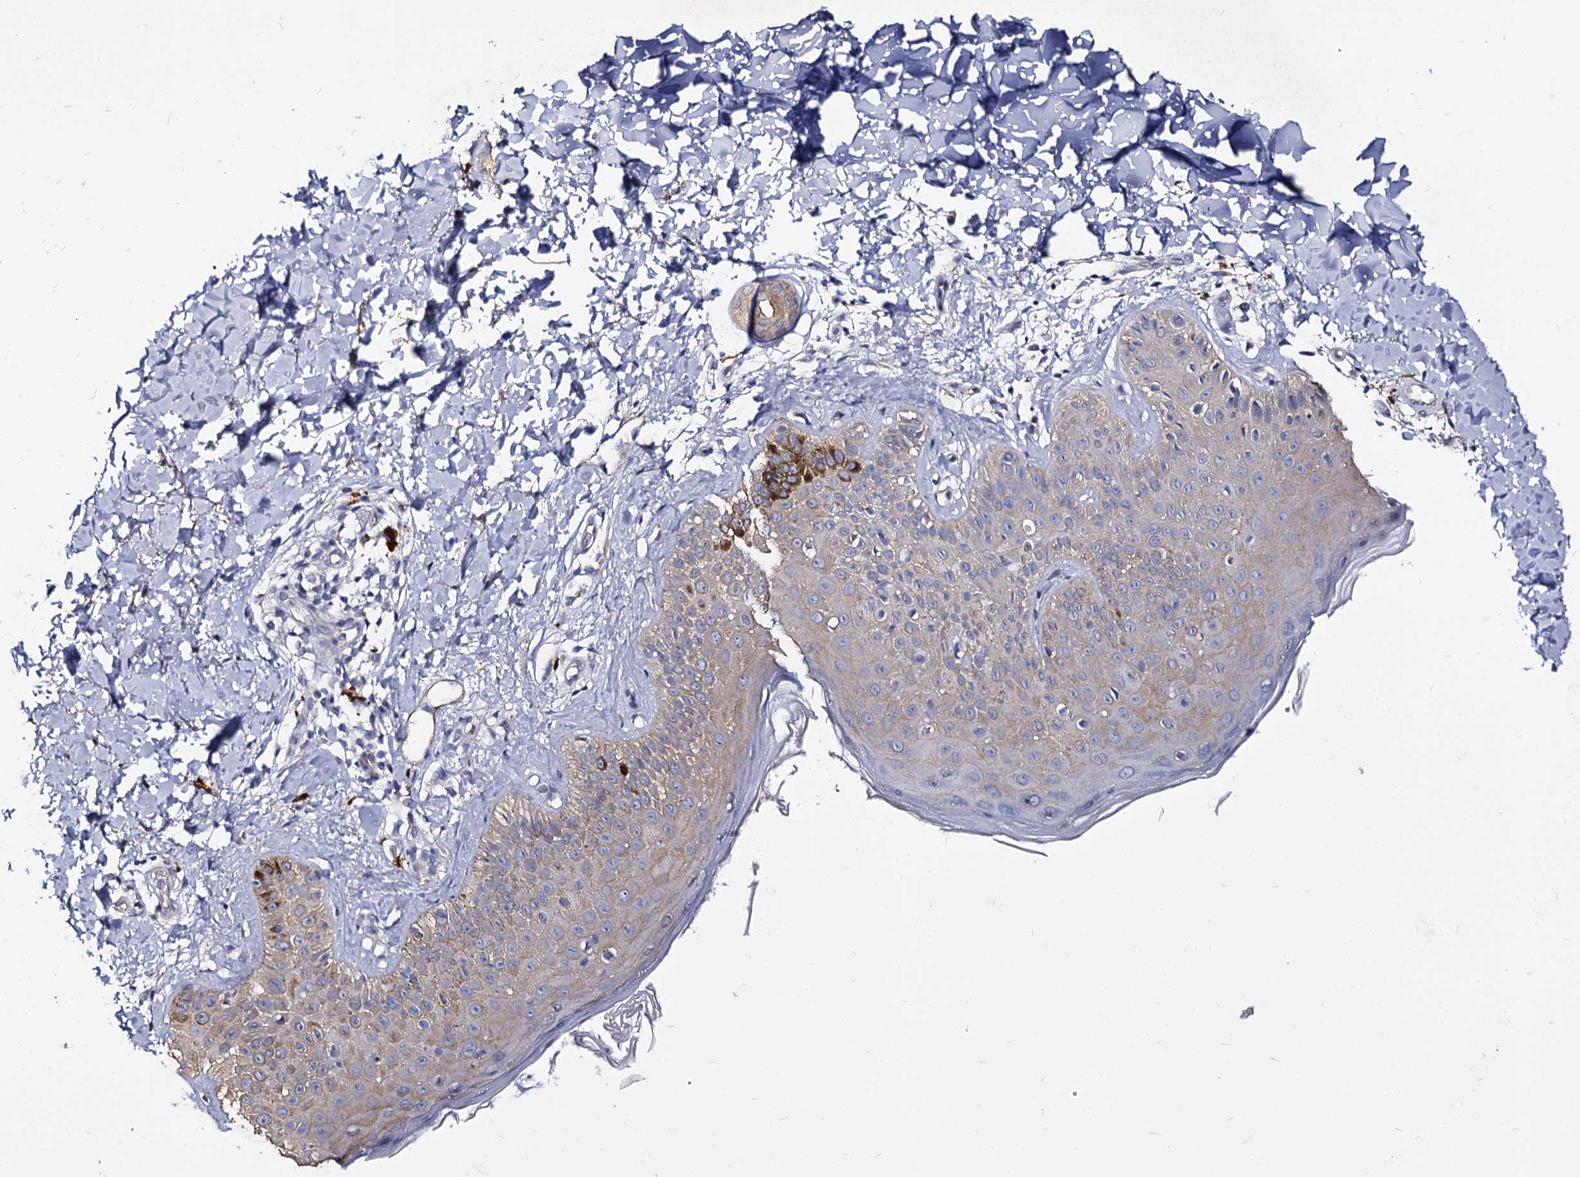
{"staining": {"intensity": "negative", "quantity": "none", "location": "none"}, "tissue": "skin", "cell_type": "Fibroblasts", "image_type": "normal", "snomed": [{"axis": "morphology", "description": "Normal tissue, NOS"}, {"axis": "topography", "description": "Skin"}], "caption": "IHC image of benign human skin stained for a protein (brown), which reveals no expression in fibroblasts. (IHC, brightfield microscopy, high magnification).", "gene": "CBFB", "patient": {"sex": "male", "age": 52}}